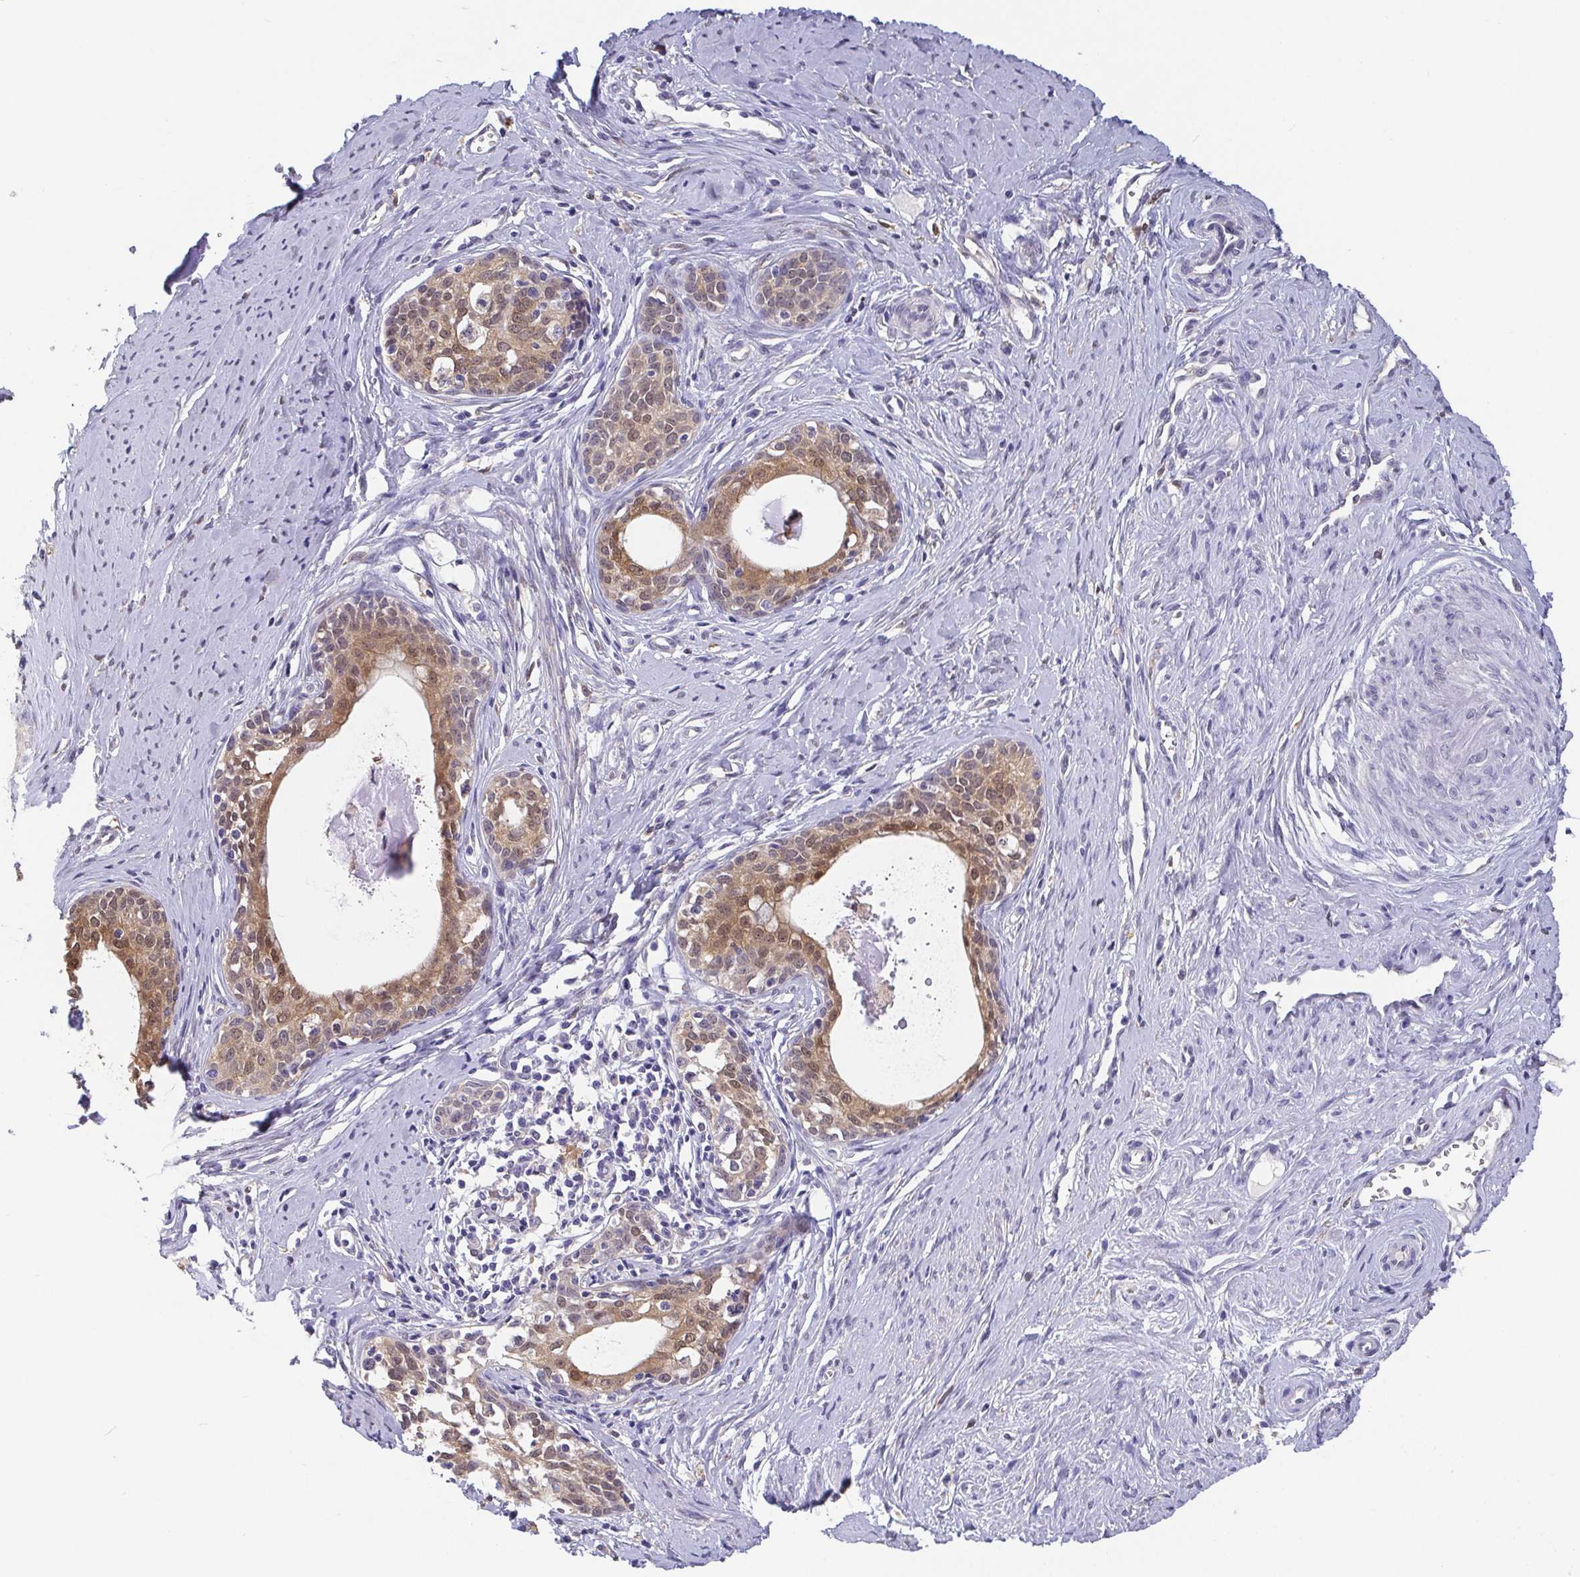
{"staining": {"intensity": "weak", "quantity": "25%-75%", "location": "cytoplasmic/membranous,nuclear"}, "tissue": "cervical cancer", "cell_type": "Tumor cells", "image_type": "cancer", "snomed": [{"axis": "morphology", "description": "Squamous cell carcinoma, NOS"}, {"axis": "morphology", "description": "Adenocarcinoma, NOS"}, {"axis": "topography", "description": "Cervix"}], "caption": "IHC (DAB (3,3'-diaminobenzidine)) staining of cervical adenocarcinoma shows weak cytoplasmic/membranous and nuclear protein expression in about 25%-75% of tumor cells.", "gene": "IDH1", "patient": {"sex": "female", "age": 52}}